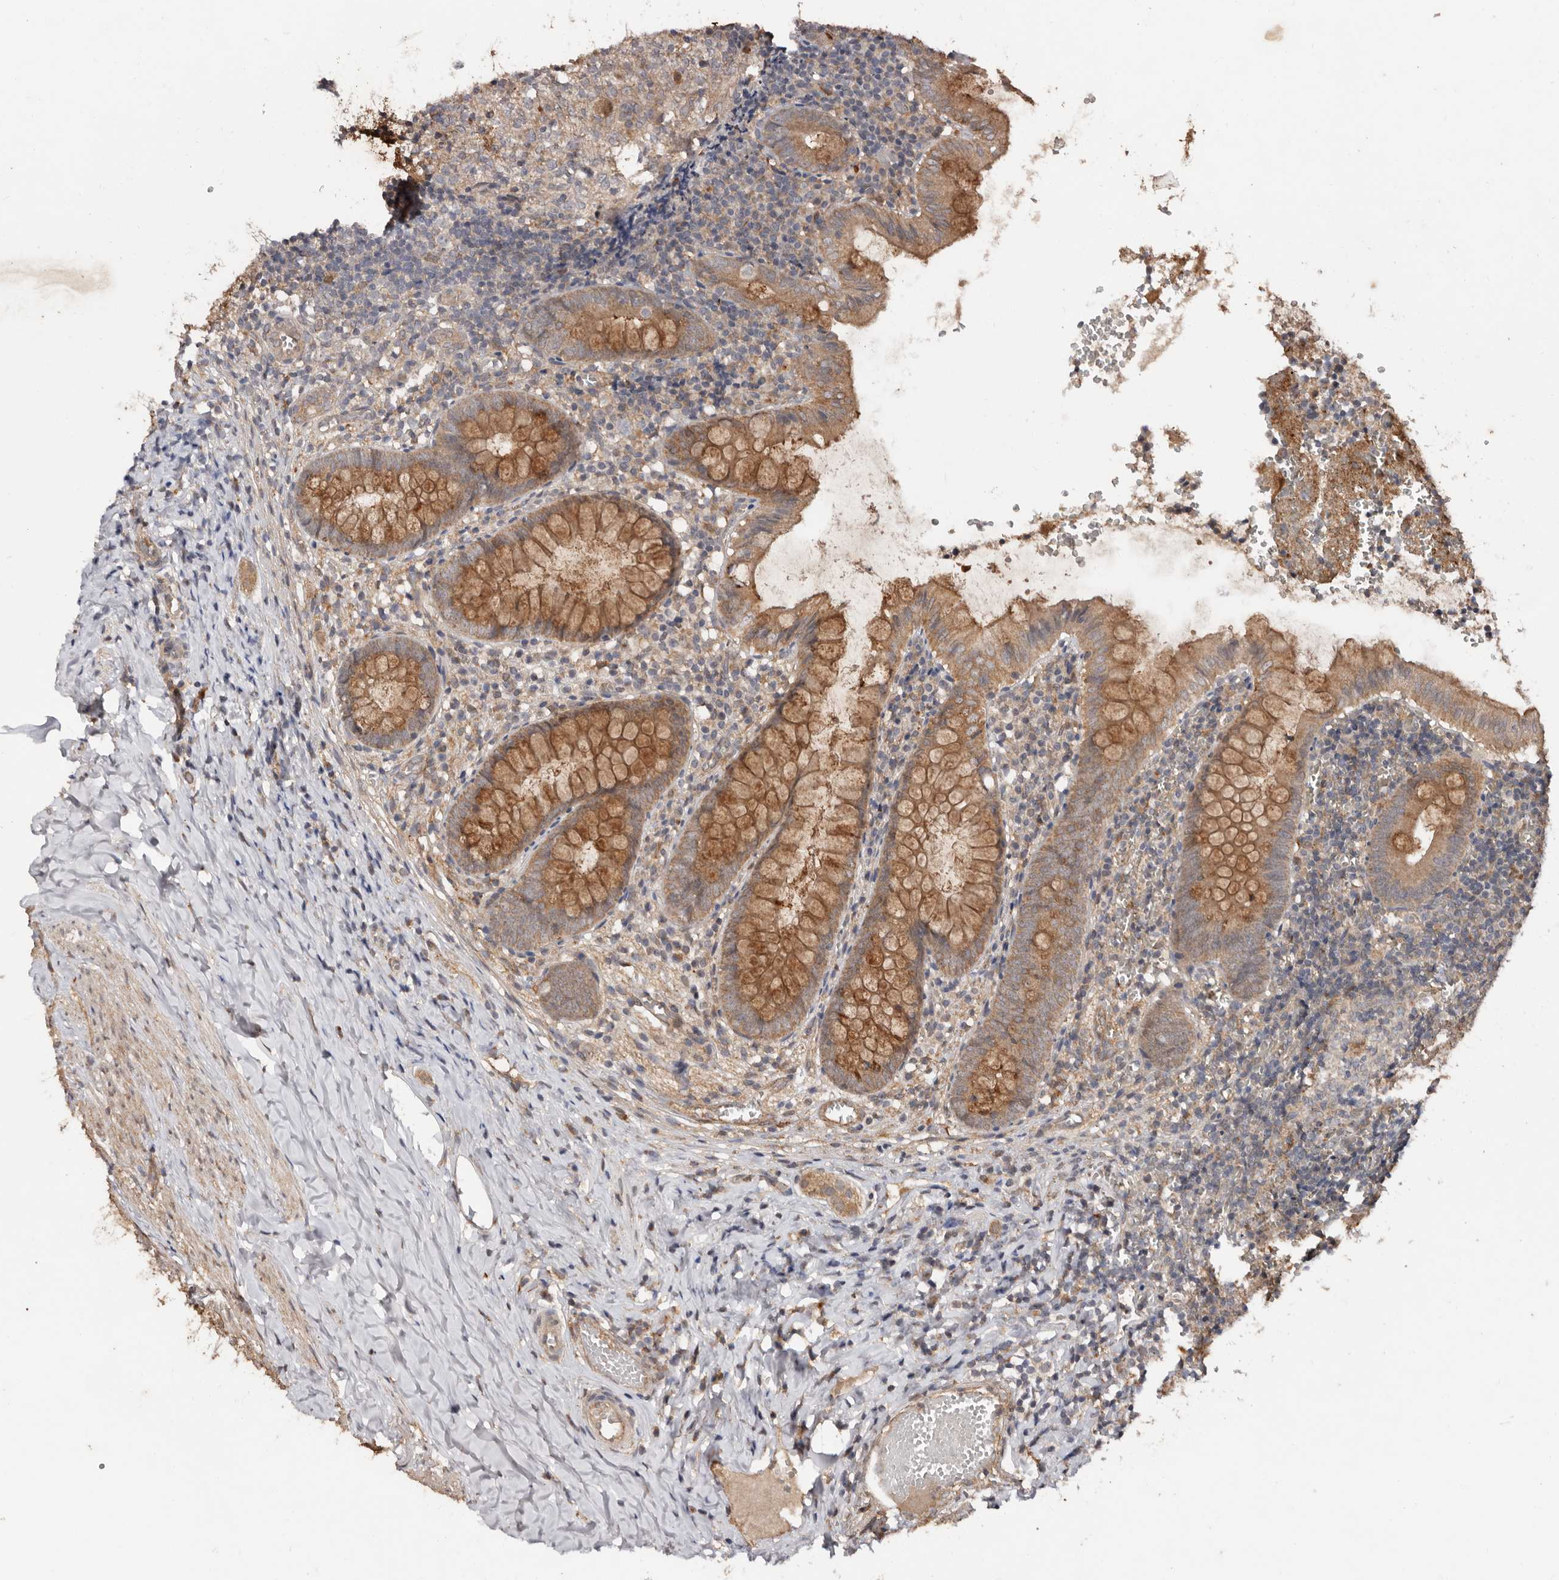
{"staining": {"intensity": "strong", "quantity": ">75%", "location": "cytoplasmic/membranous"}, "tissue": "appendix", "cell_type": "Glandular cells", "image_type": "normal", "snomed": [{"axis": "morphology", "description": "Normal tissue, NOS"}, {"axis": "topography", "description": "Appendix"}], "caption": "IHC of unremarkable human appendix exhibits high levels of strong cytoplasmic/membranous positivity in about >75% of glandular cells. Nuclei are stained in blue.", "gene": "RSPO2", "patient": {"sex": "male", "age": 8}}